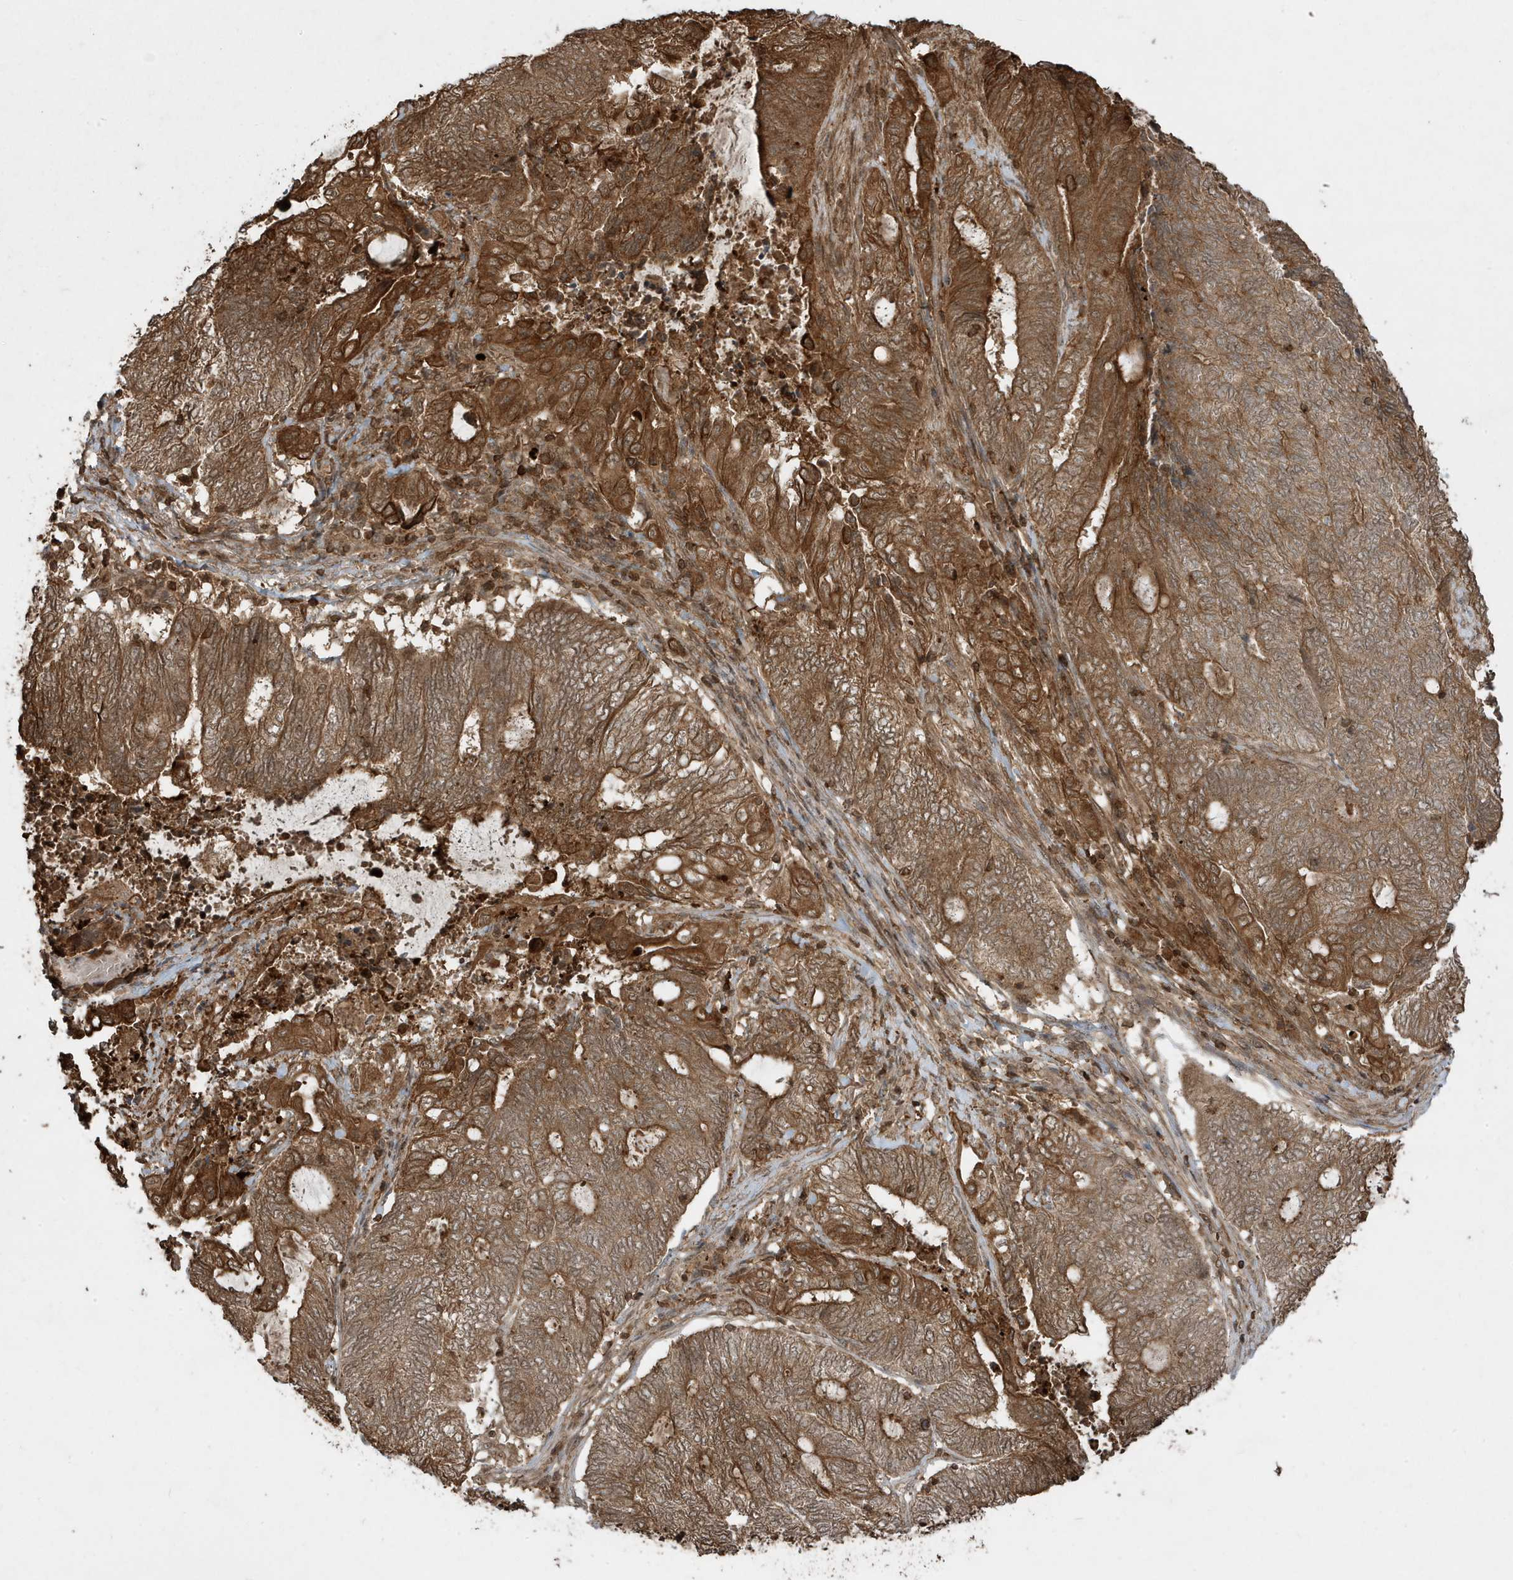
{"staining": {"intensity": "strong", "quantity": ">75%", "location": "cytoplasmic/membranous"}, "tissue": "endometrial cancer", "cell_type": "Tumor cells", "image_type": "cancer", "snomed": [{"axis": "morphology", "description": "Adenocarcinoma, NOS"}, {"axis": "topography", "description": "Uterus"}, {"axis": "topography", "description": "Endometrium"}], "caption": "The histopathology image shows immunohistochemical staining of endometrial cancer. There is strong cytoplasmic/membranous staining is seen in approximately >75% of tumor cells.", "gene": "ASAP1", "patient": {"sex": "female", "age": 70}}